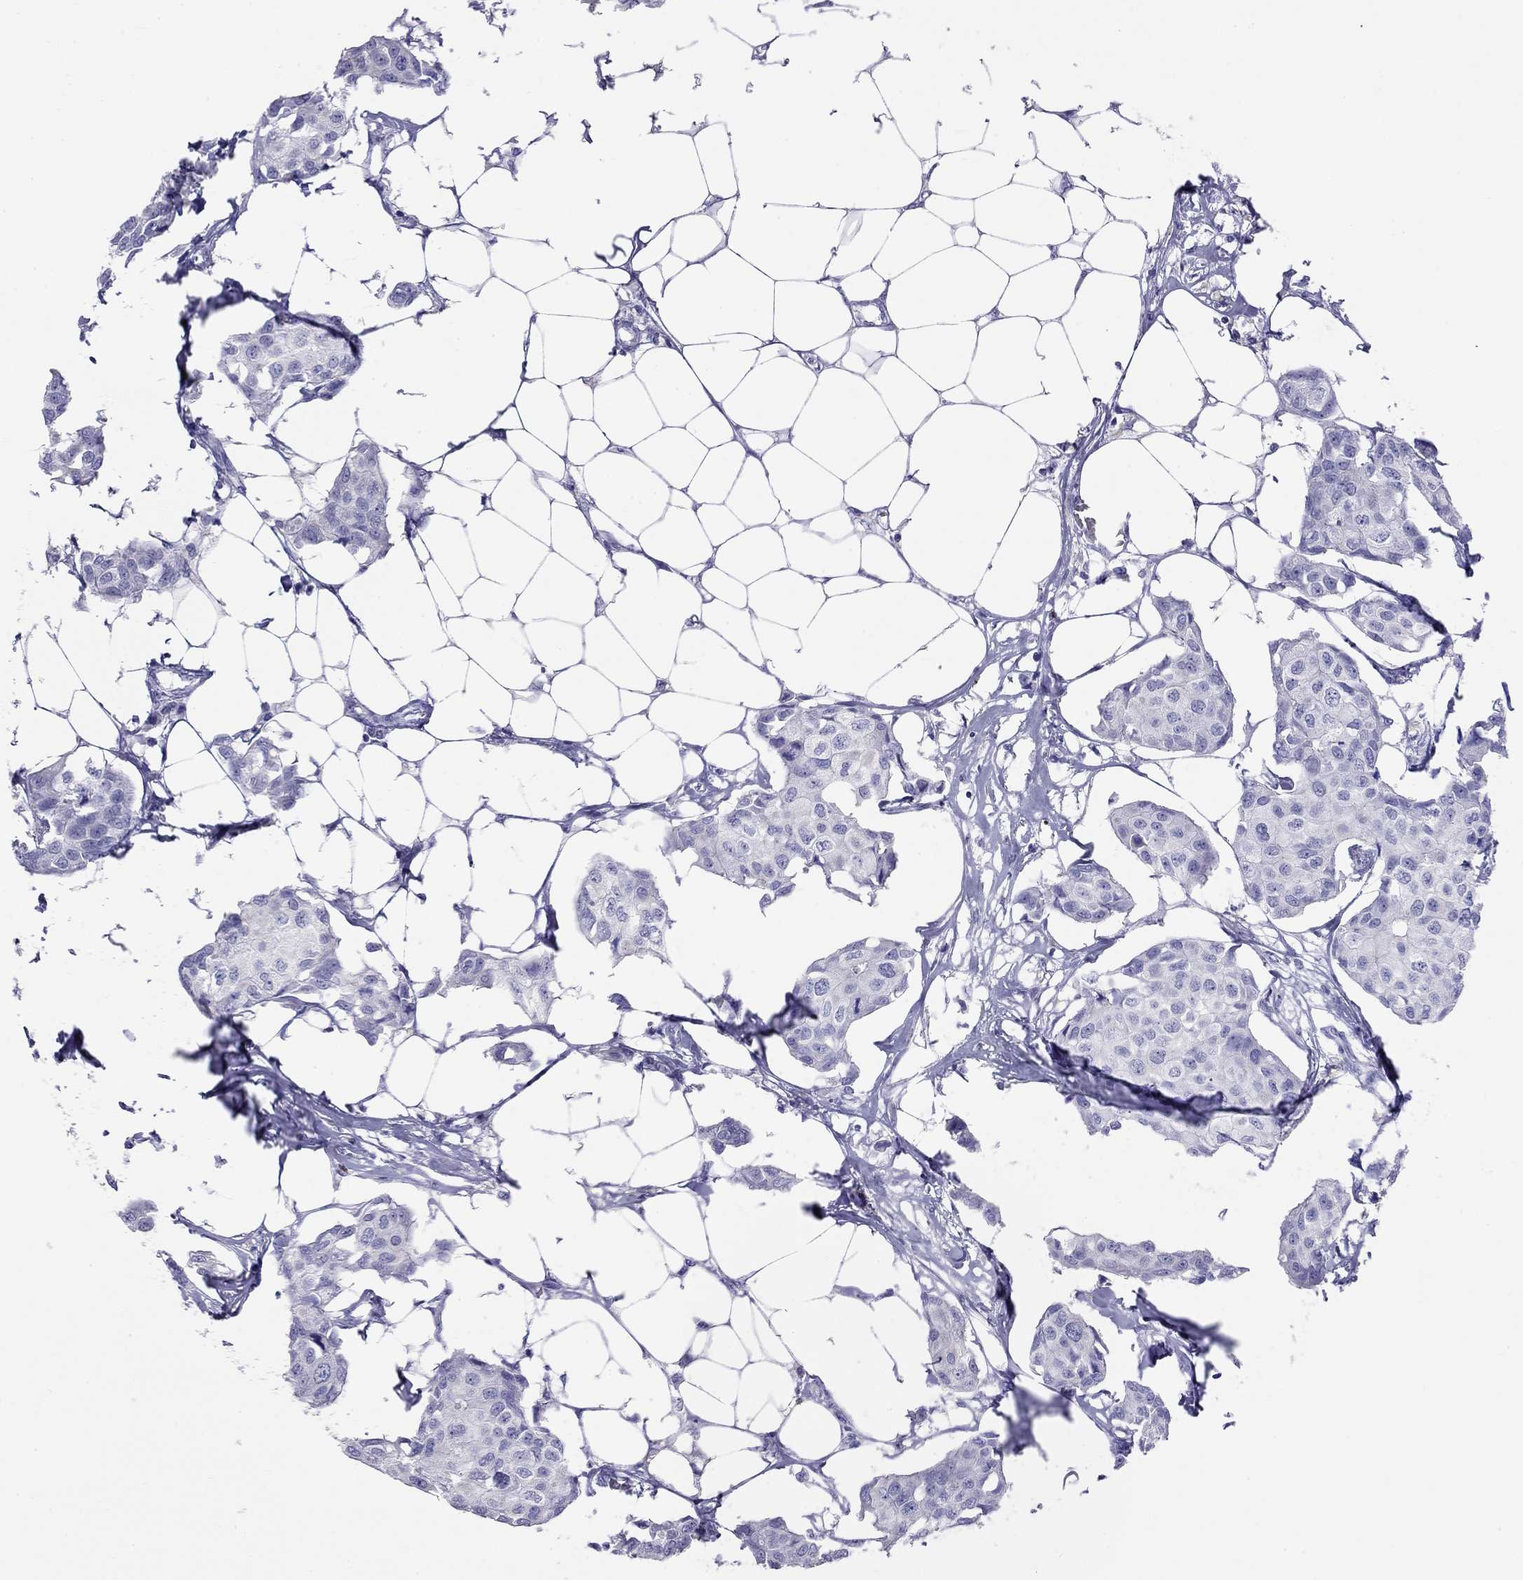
{"staining": {"intensity": "negative", "quantity": "none", "location": "none"}, "tissue": "breast cancer", "cell_type": "Tumor cells", "image_type": "cancer", "snomed": [{"axis": "morphology", "description": "Duct carcinoma"}, {"axis": "topography", "description": "Breast"}], "caption": "The immunohistochemistry (IHC) micrograph has no significant staining in tumor cells of breast cancer (infiltrating ductal carcinoma) tissue.", "gene": "HLA-DQB2", "patient": {"sex": "female", "age": 80}}